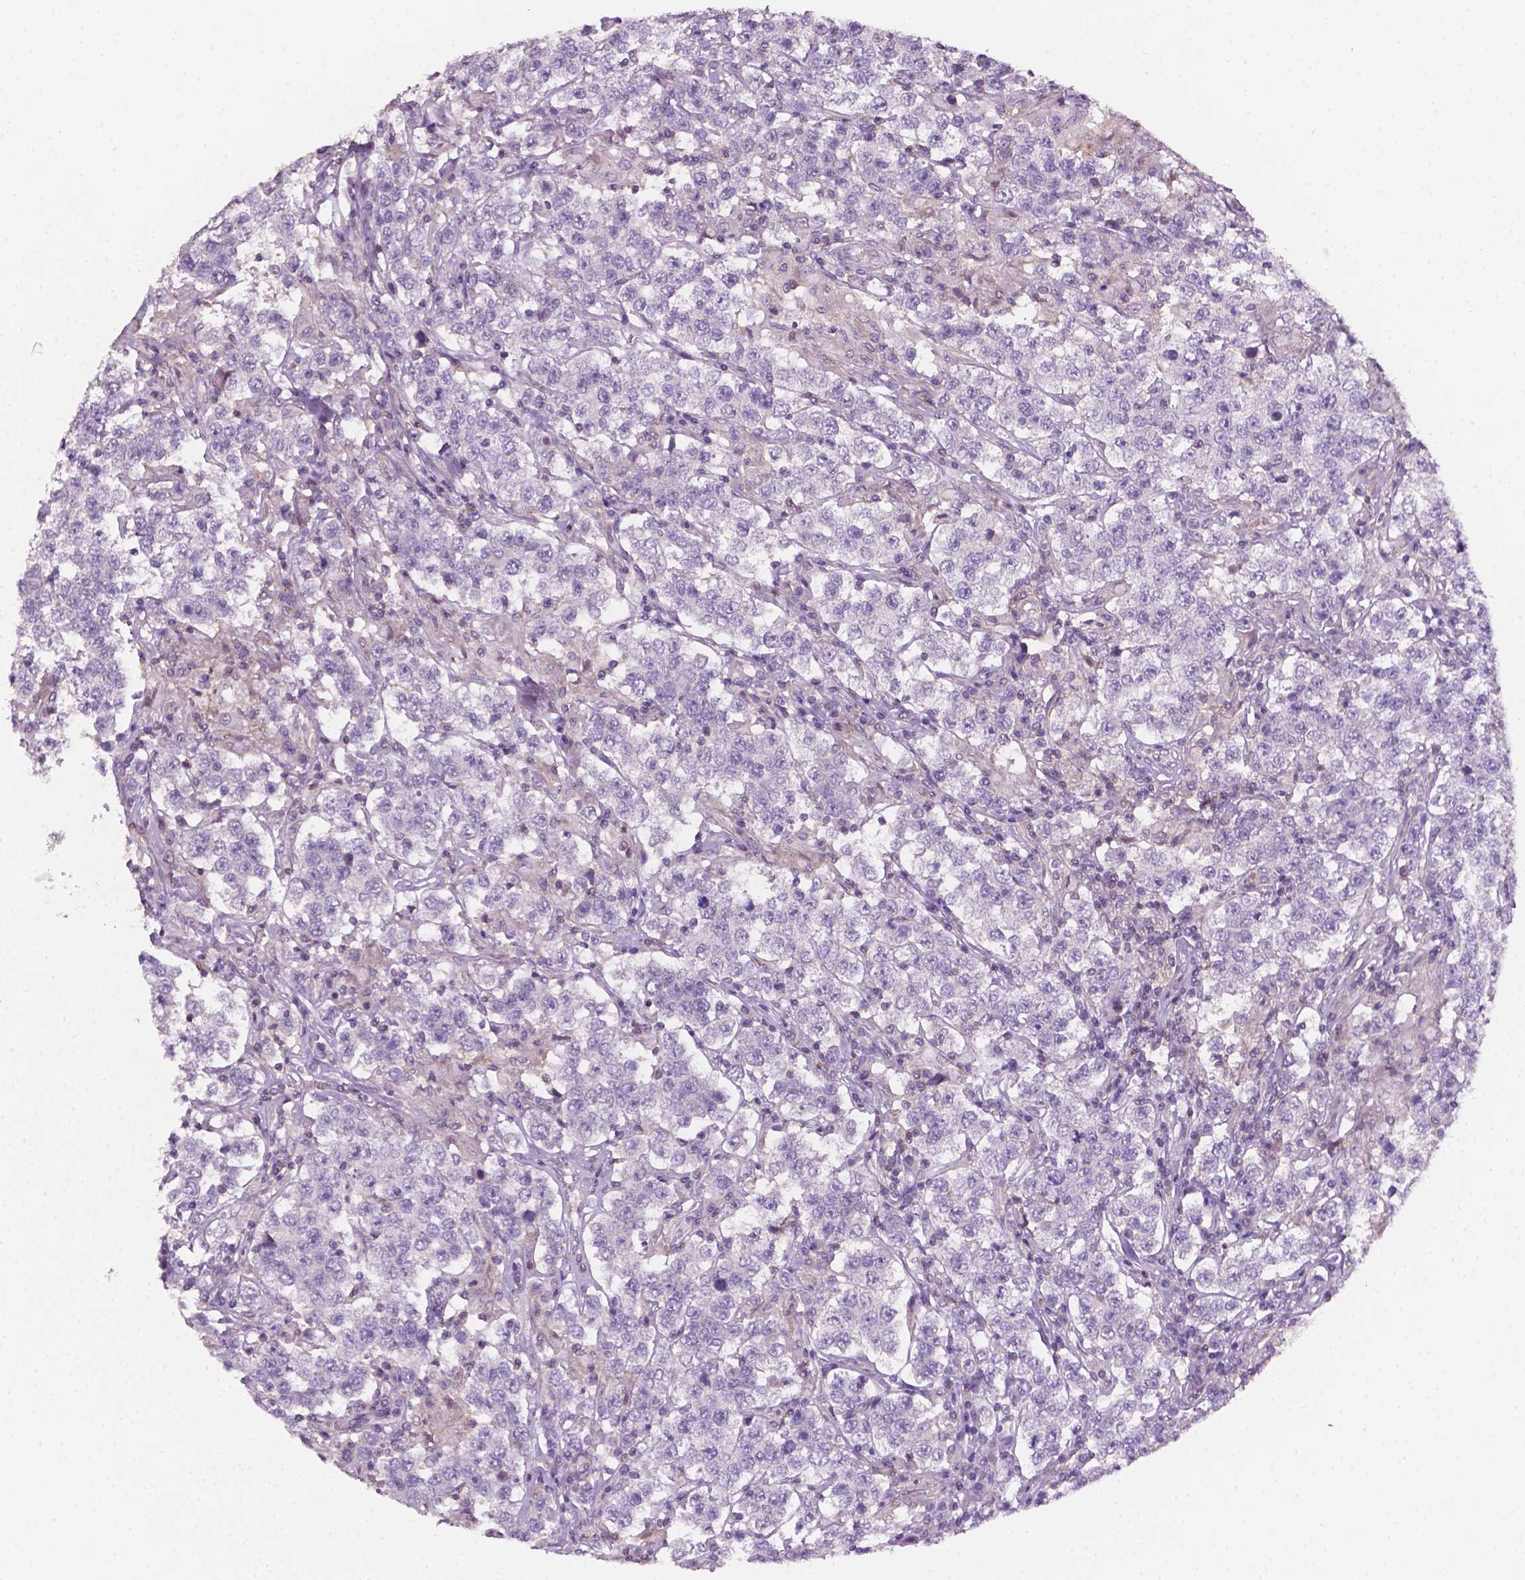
{"staining": {"intensity": "negative", "quantity": "none", "location": "none"}, "tissue": "testis cancer", "cell_type": "Tumor cells", "image_type": "cancer", "snomed": [{"axis": "morphology", "description": "Seminoma, NOS"}, {"axis": "morphology", "description": "Carcinoma, Embryonal, NOS"}, {"axis": "topography", "description": "Testis"}], "caption": "Immunohistochemical staining of human testis embryonal carcinoma exhibits no significant positivity in tumor cells.", "gene": "EGFR", "patient": {"sex": "male", "age": 41}}